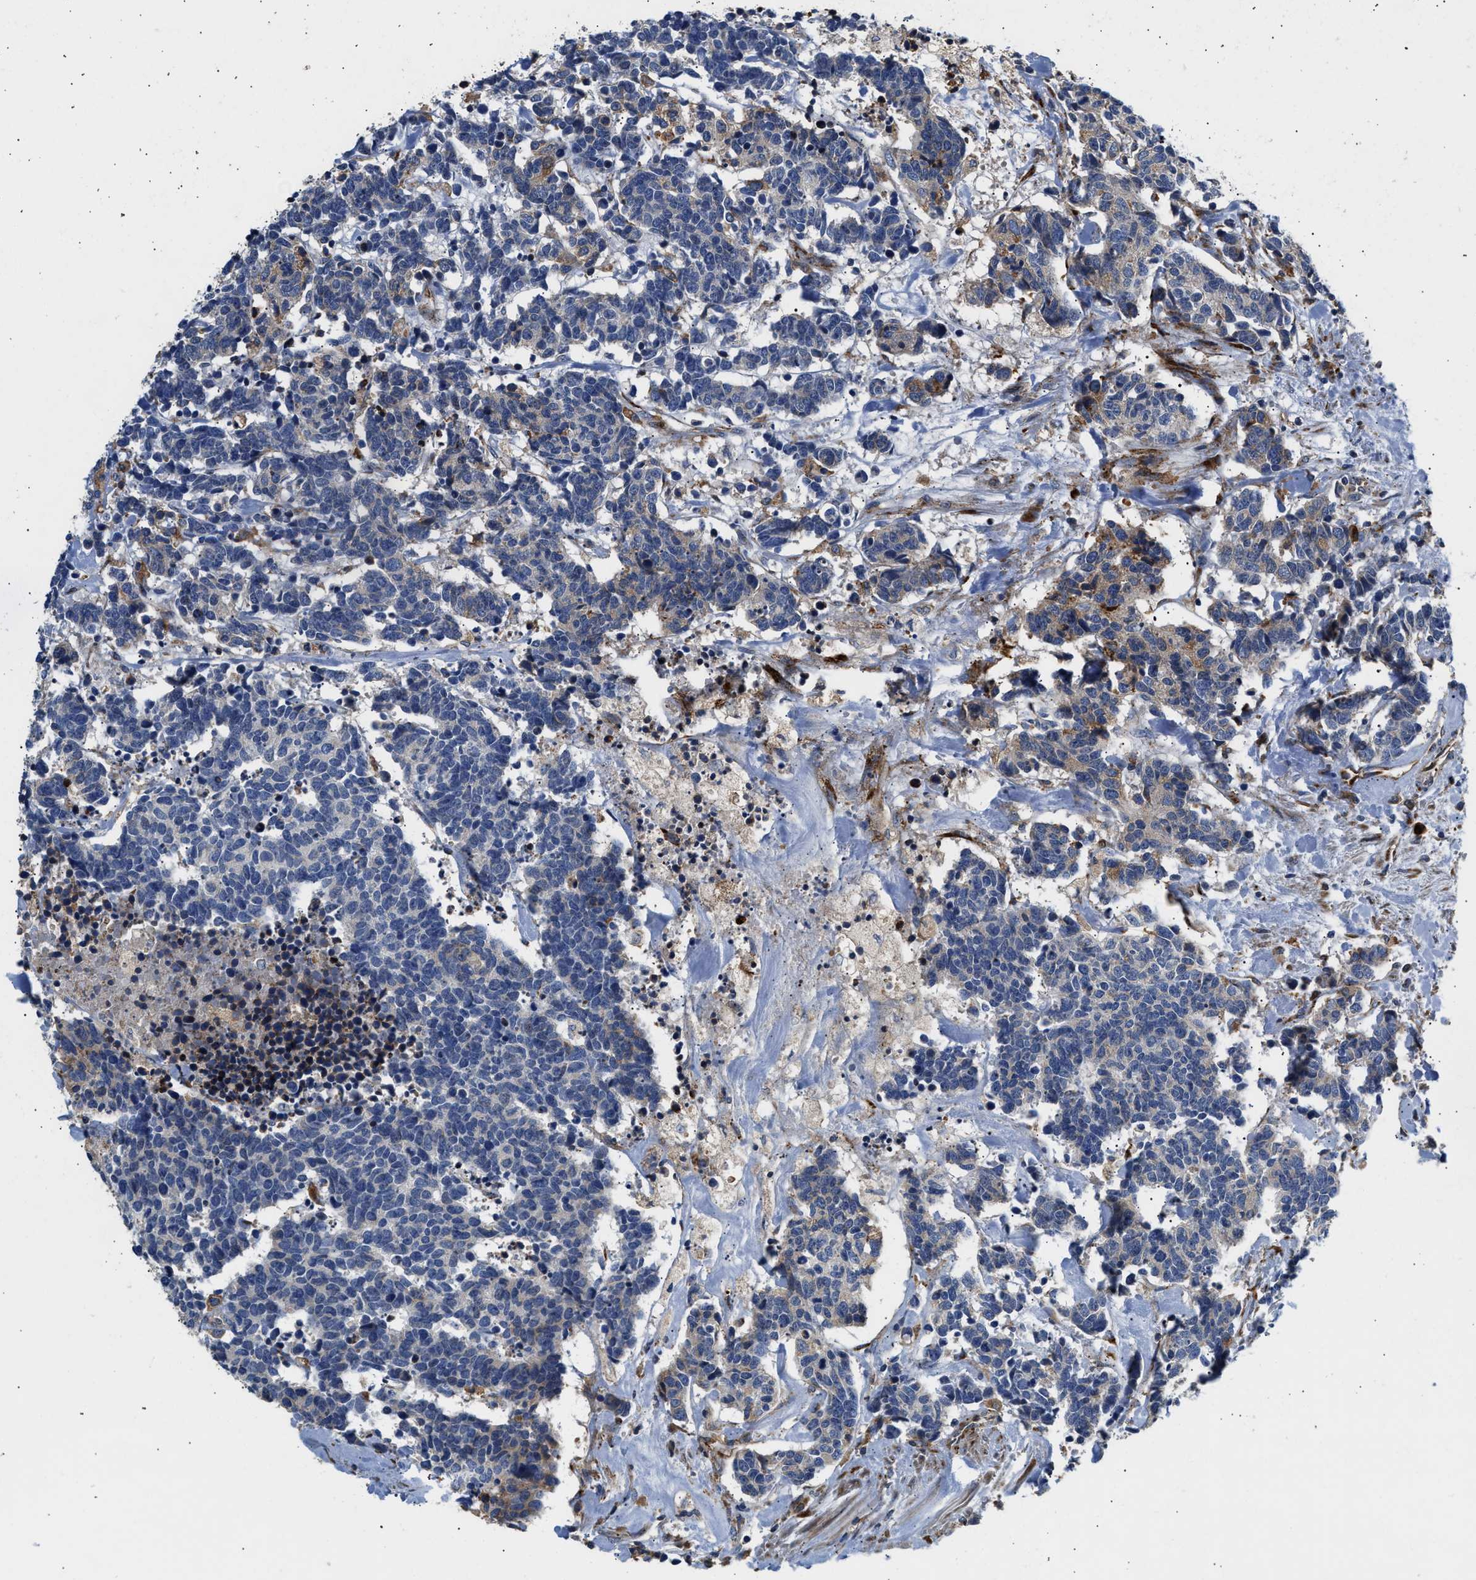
{"staining": {"intensity": "negative", "quantity": "none", "location": "none"}, "tissue": "carcinoid", "cell_type": "Tumor cells", "image_type": "cancer", "snomed": [{"axis": "morphology", "description": "Carcinoma, NOS"}, {"axis": "morphology", "description": "Carcinoid, malignant, NOS"}, {"axis": "topography", "description": "Urinary bladder"}], "caption": "Carcinoma was stained to show a protein in brown. There is no significant expression in tumor cells. The staining was performed using DAB to visualize the protein expression in brown, while the nuclei were stained in blue with hematoxylin (Magnification: 20x).", "gene": "AMZ1", "patient": {"sex": "male", "age": 57}}